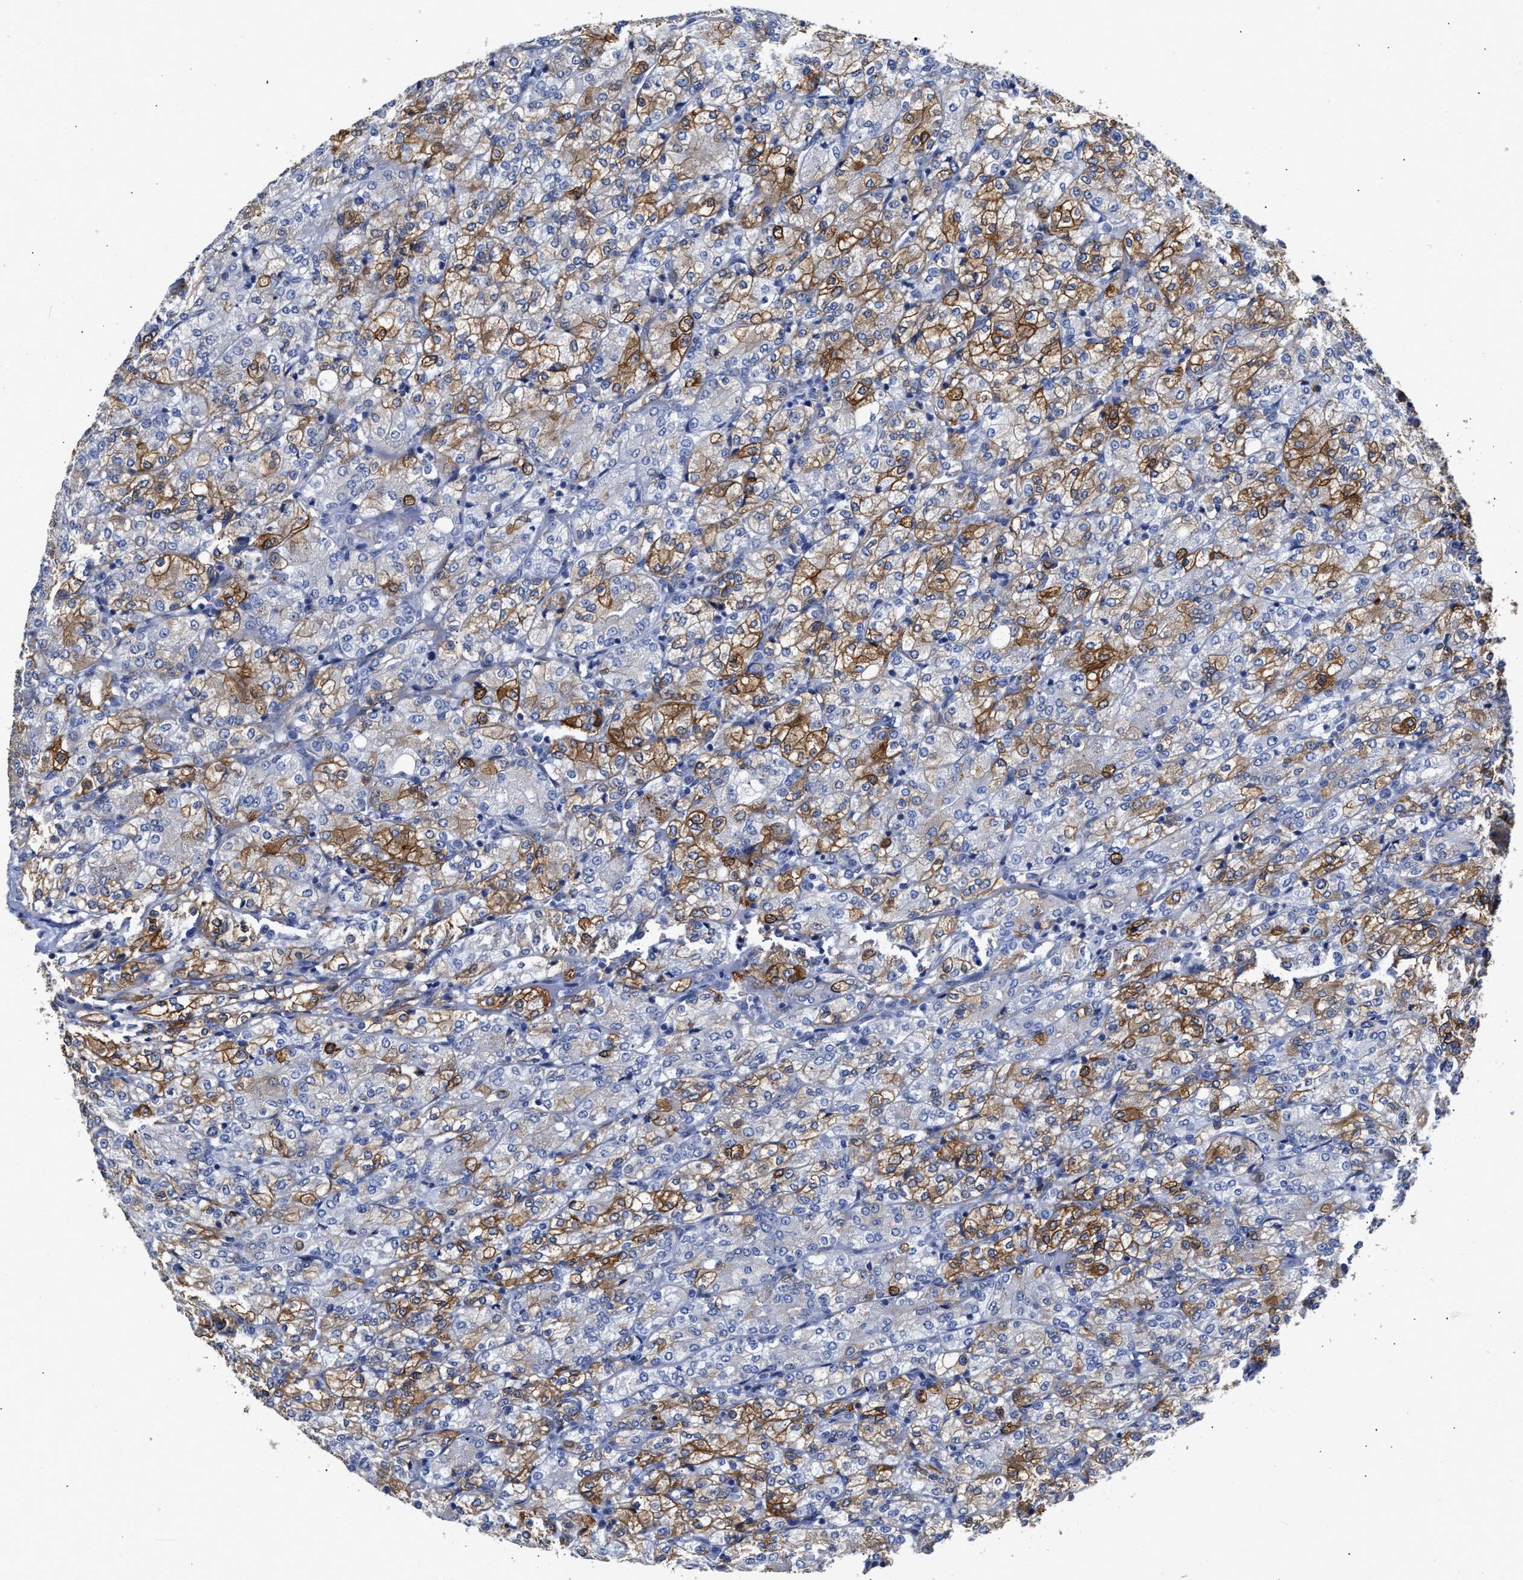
{"staining": {"intensity": "moderate", "quantity": "25%-75%", "location": "cytoplasmic/membranous"}, "tissue": "renal cancer", "cell_type": "Tumor cells", "image_type": "cancer", "snomed": [{"axis": "morphology", "description": "Adenocarcinoma, NOS"}, {"axis": "topography", "description": "Kidney"}], "caption": "Tumor cells show moderate cytoplasmic/membranous expression in approximately 25%-75% of cells in renal cancer. The staining is performed using DAB (3,3'-diaminobenzidine) brown chromogen to label protein expression. The nuclei are counter-stained blue using hematoxylin.", "gene": "AHNAK2", "patient": {"sex": "male", "age": 77}}